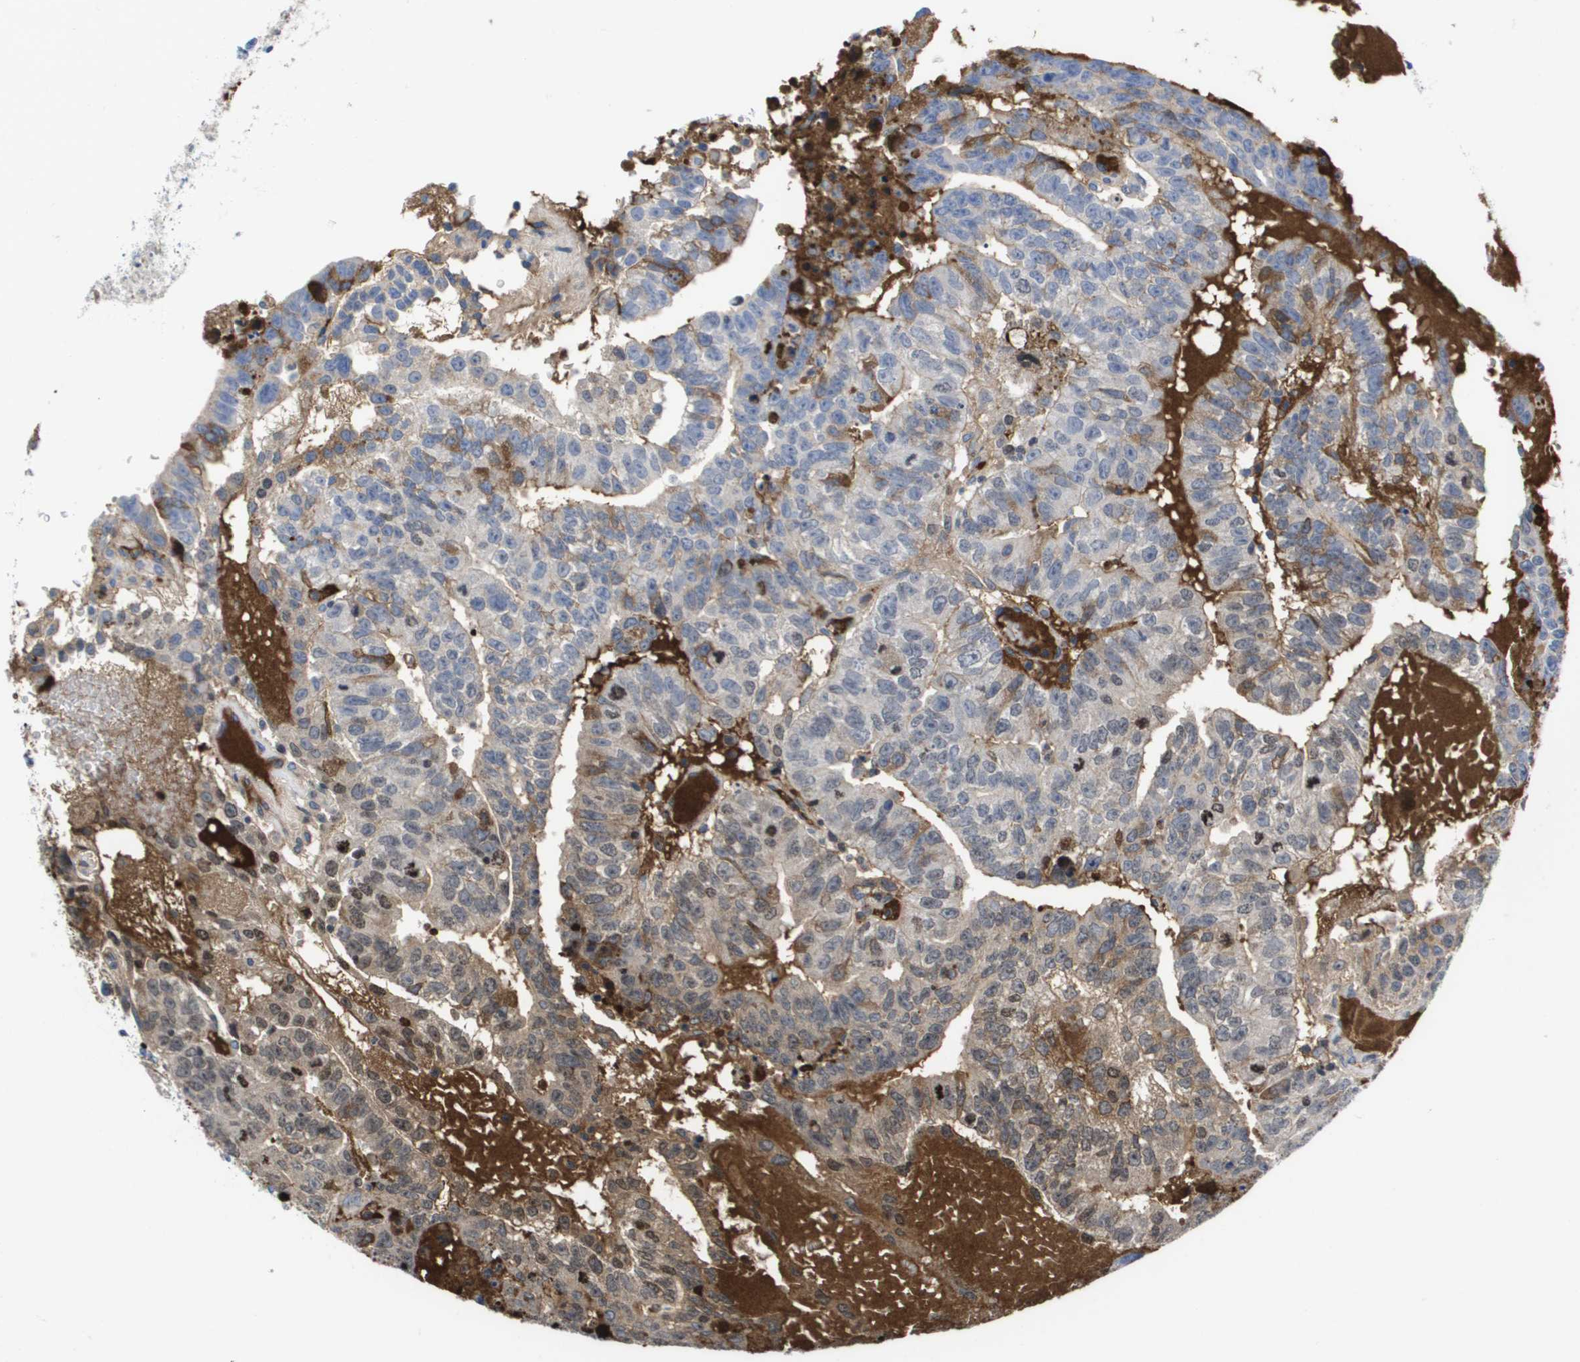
{"staining": {"intensity": "weak", "quantity": "25%-75%", "location": "cytoplasmic/membranous"}, "tissue": "testis cancer", "cell_type": "Tumor cells", "image_type": "cancer", "snomed": [{"axis": "morphology", "description": "Seminoma, NOS"}, {"axis": "morphology", "description": "Carcinoma, Embryonal, NOS"}, {"axis": "topography", "description": "Testis"}], "caption": "Protein staining demonstrates weak cytoplasmic/membranous expression in approximately 25%-75% of tumor cells in embryonal carcinoma (testis). (Stains: DAB in brown, nuclei in blue, Microscopy: brightfield microscopy at high magnification).", "gene": "SERPINC1", "patient": {"sex": "male", "age": 52}}